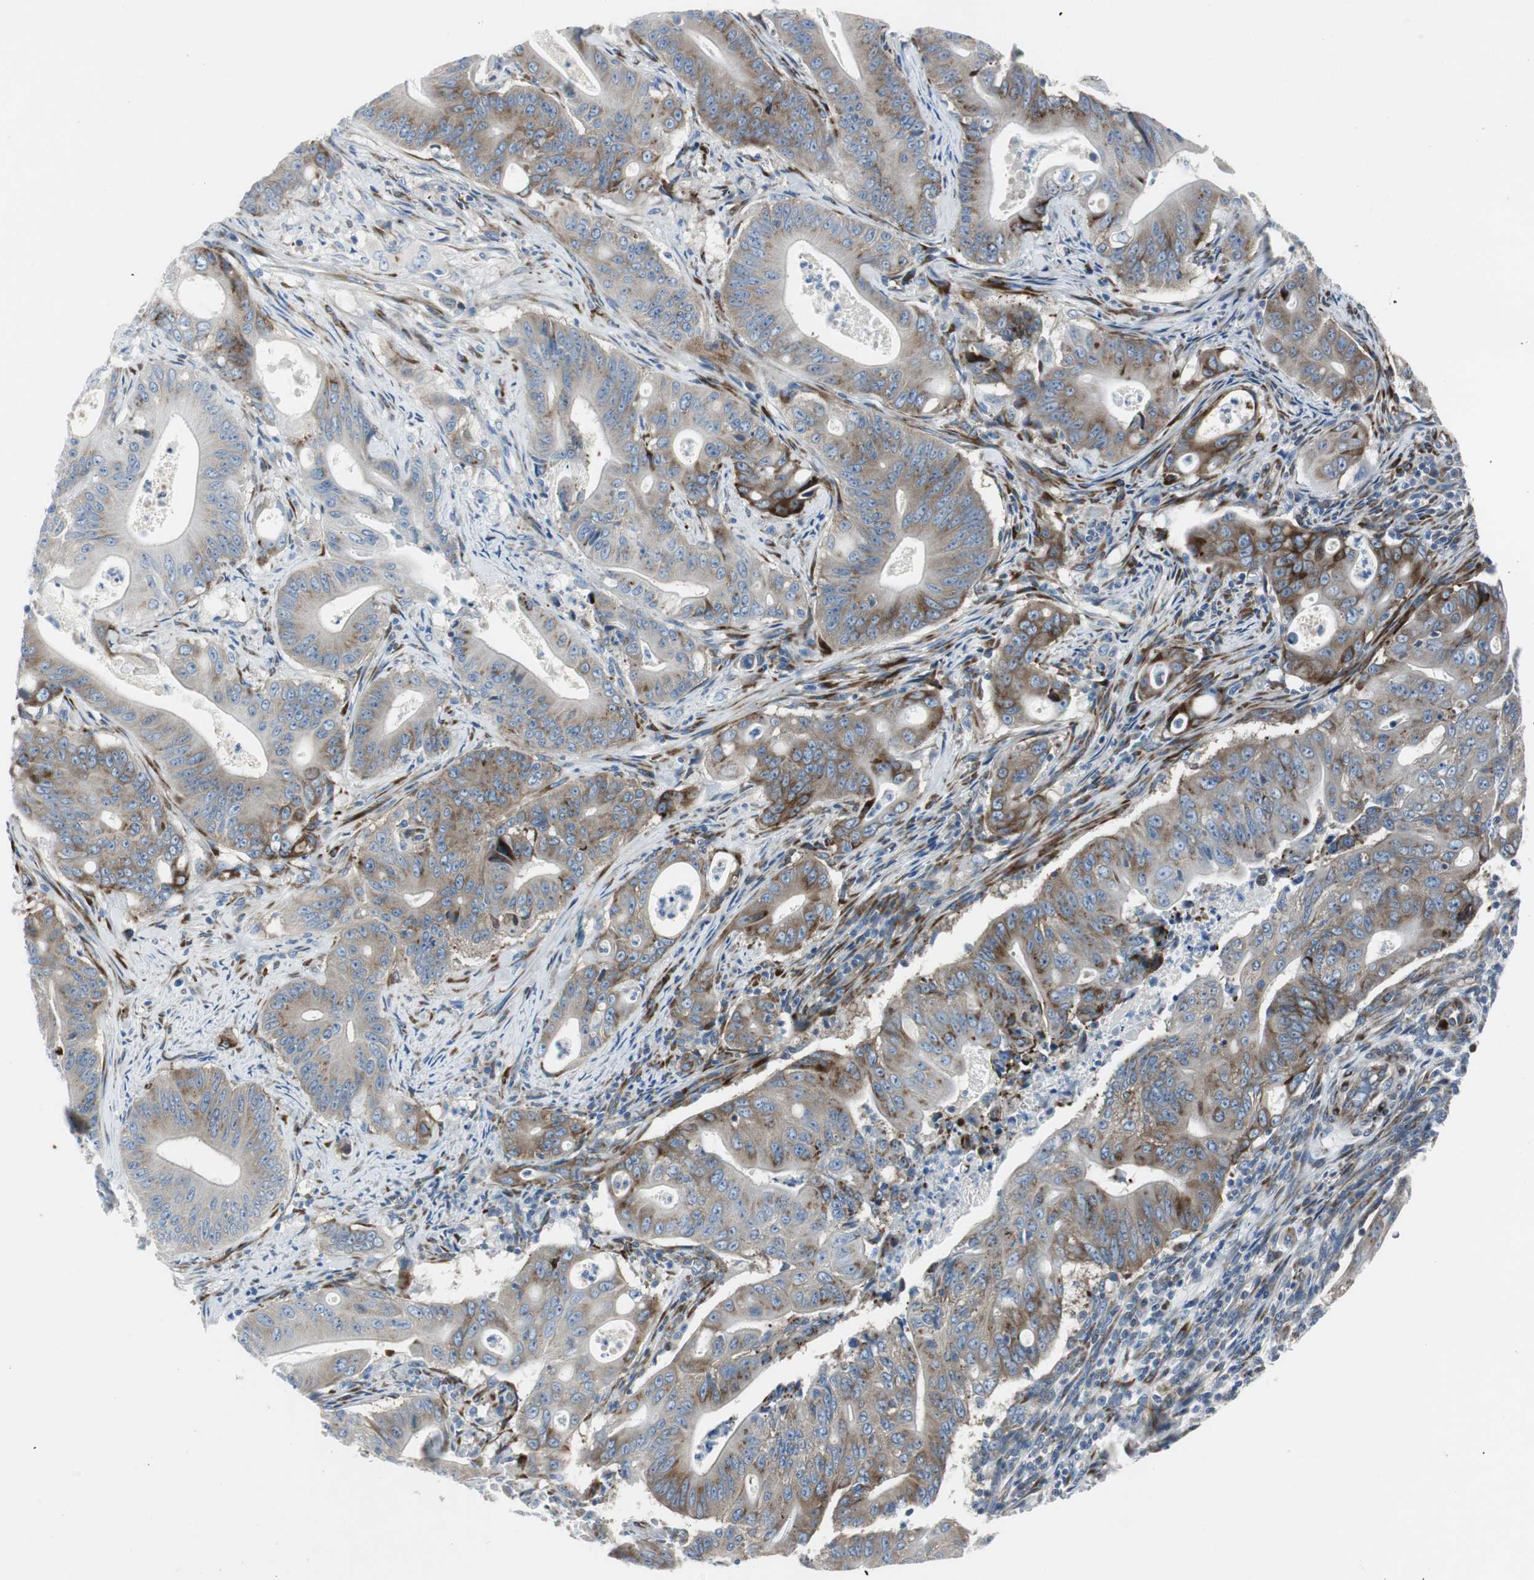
{"staining": {"intensity": "moderate", "quantity": ">75%", "location": "cytoplasmic/membranous"}, "tissue": "pancreatic cancer", "cell_type": "Tumor cells", "image_type": "cancer", "snomed": [{"axis": "morphology", "description": "Normal tissue, NOS"}, {"axis": "topography", "description": "Lymph node"}], "caption": "Pancreatic cancer stained for a protein demonstrates moderate cytoplasmic/membranous positivity in tumor cells.", "gene": "BBC3", "patient": {"sex": "male", "age": 62}}